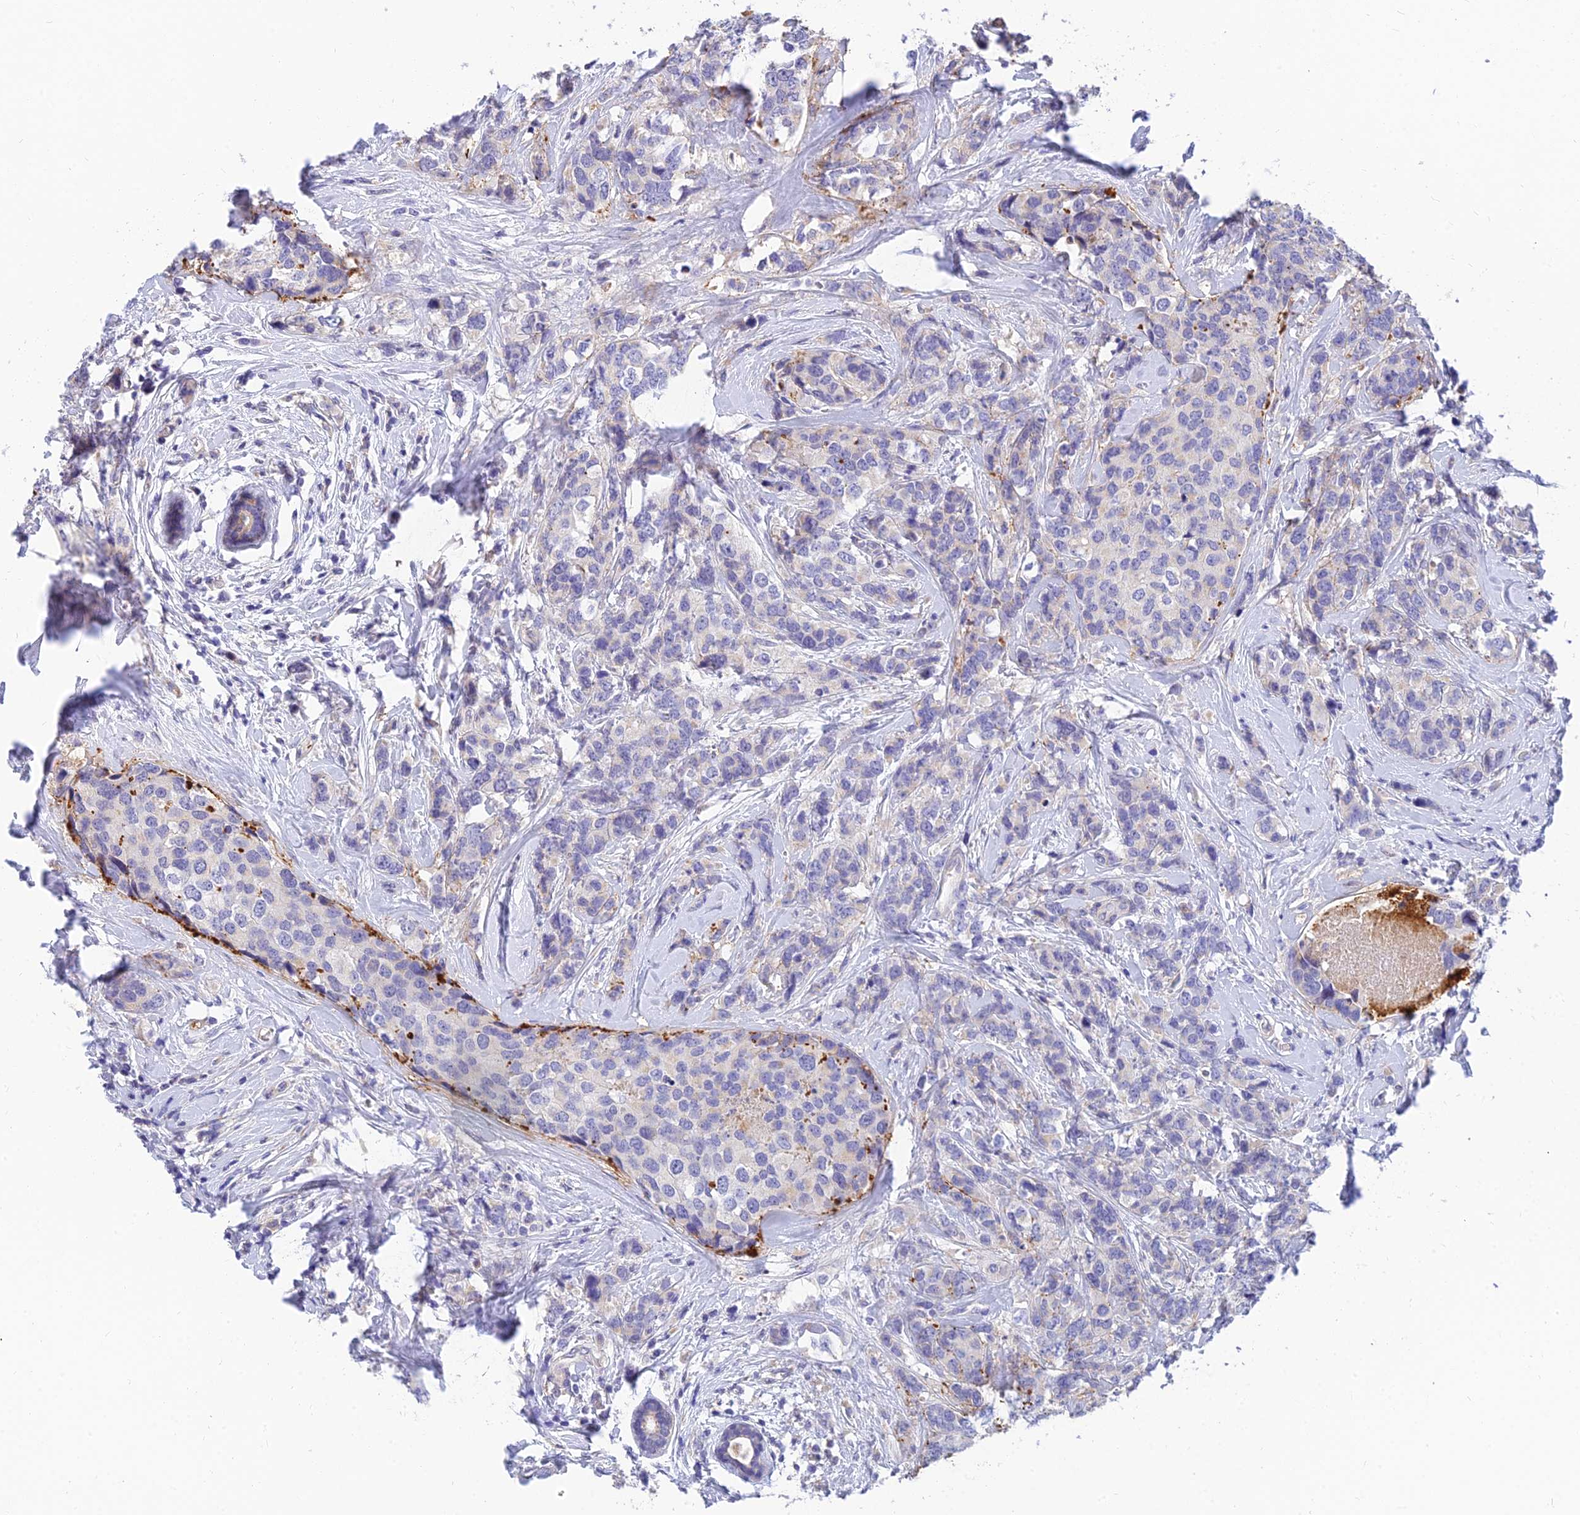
{"staining": {"intensity": "negative", "quantity": "none", "location": "none"}, "tissue": "breast cancer", "cell_type": "Tumor cells", "image_type": "cancer", "snomed": [{"axis": "morphology", "description": "Lobular carcinoma"}, {"axis": "topography", "description": "Breast"}], "caption": "The IHC micrograph has no significant expression in tumor cells of breast cancer tissue.", "gene": "ANKS4B", "patient": {"sex": "female", "age": 59}}